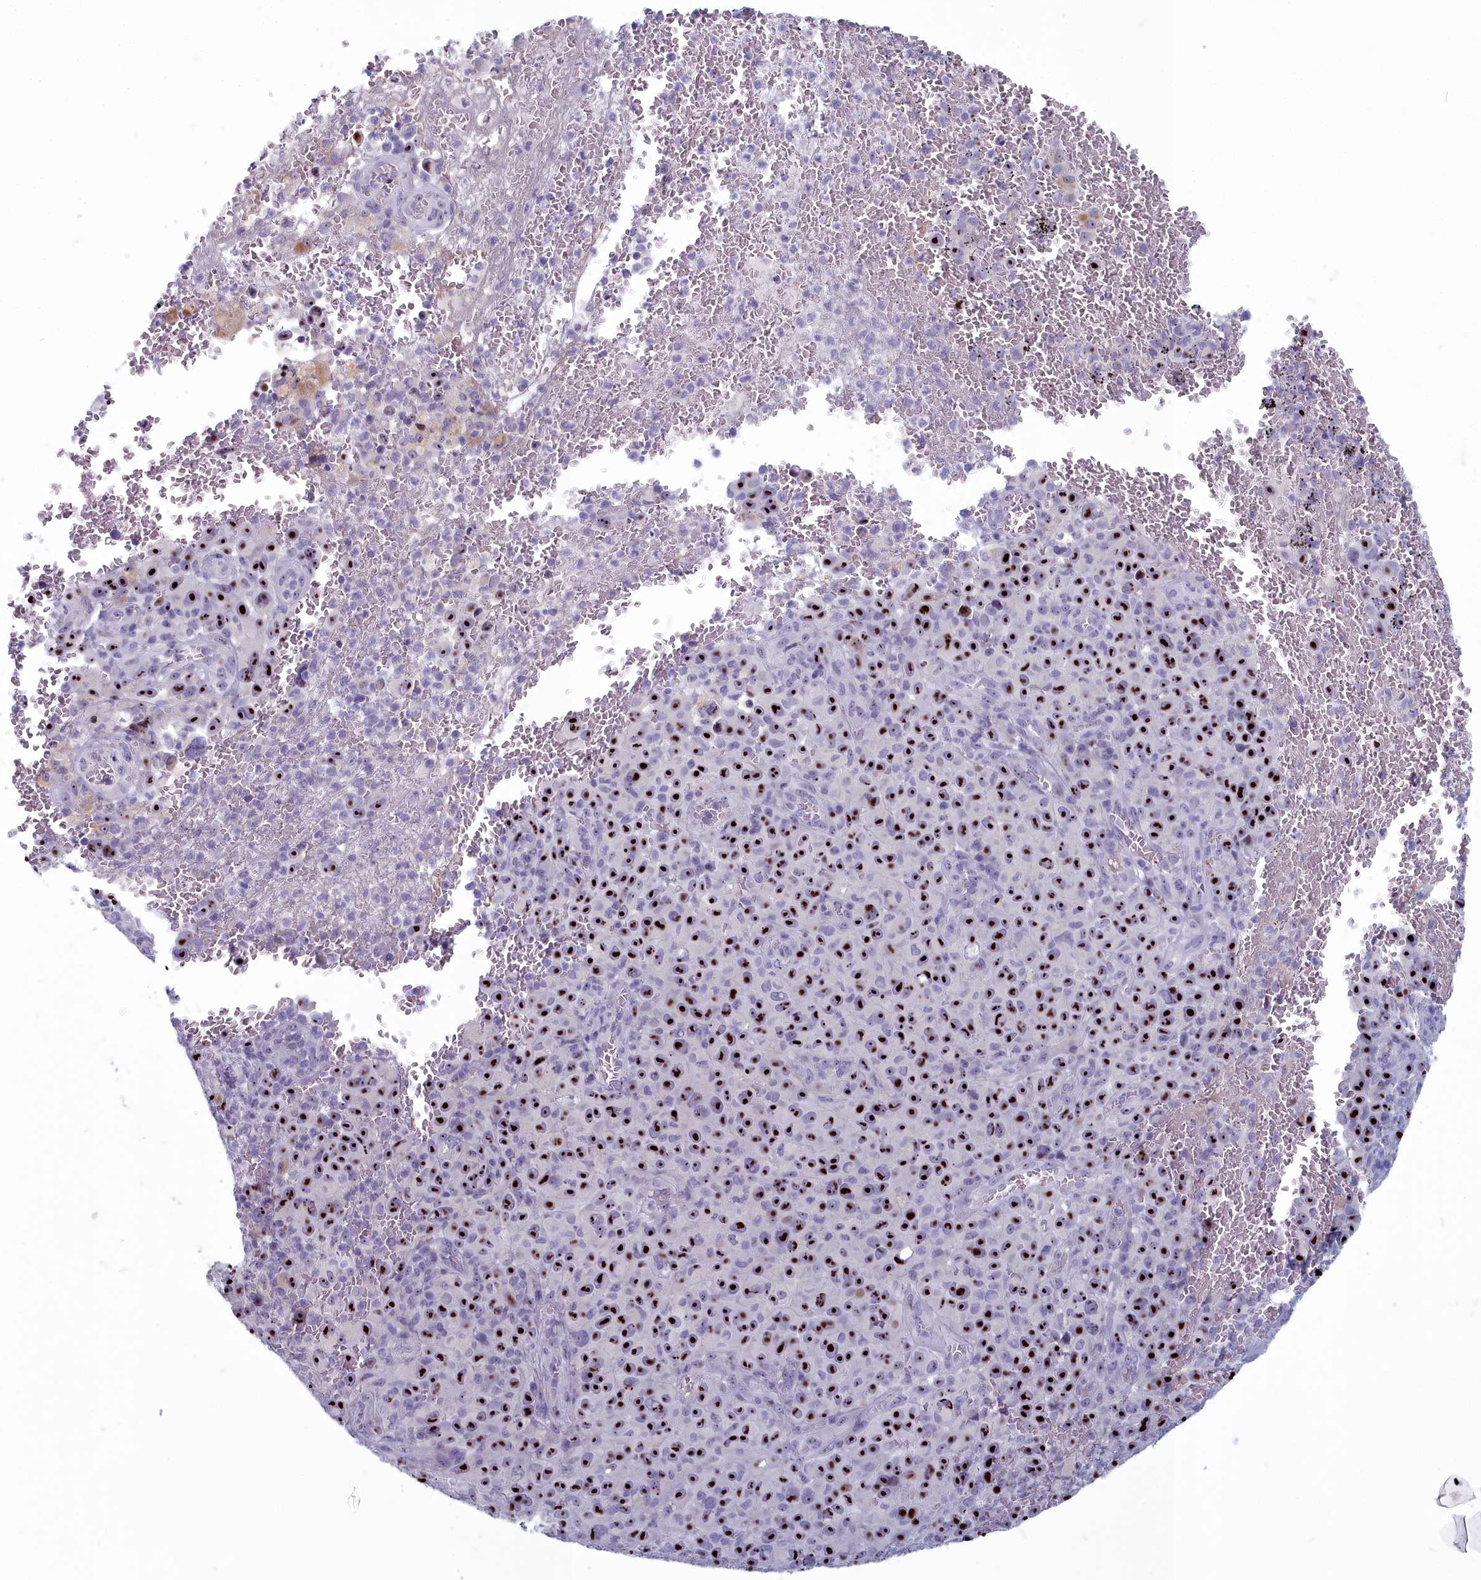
{"staining": {"intensity": "strong", "quantity": ">75%", "location": "nuclear"}, "tissue": "melanoma", "cell_type": "Tumor cells", "image_type": "cancer", "snomed": [{"axis": "morphology", "description": "Malignant melanoma, NOS"}, {"axis": "topography", "description": "Skin"}], "caption": "The photomicrograph shows immunohistochemical staining of malignant melanoma. There is strong nuclear expression is appreciated in about >75% of tumor cells.", "gene": "INSYN2A", "patient": {"sex": "female", "age": 82}}